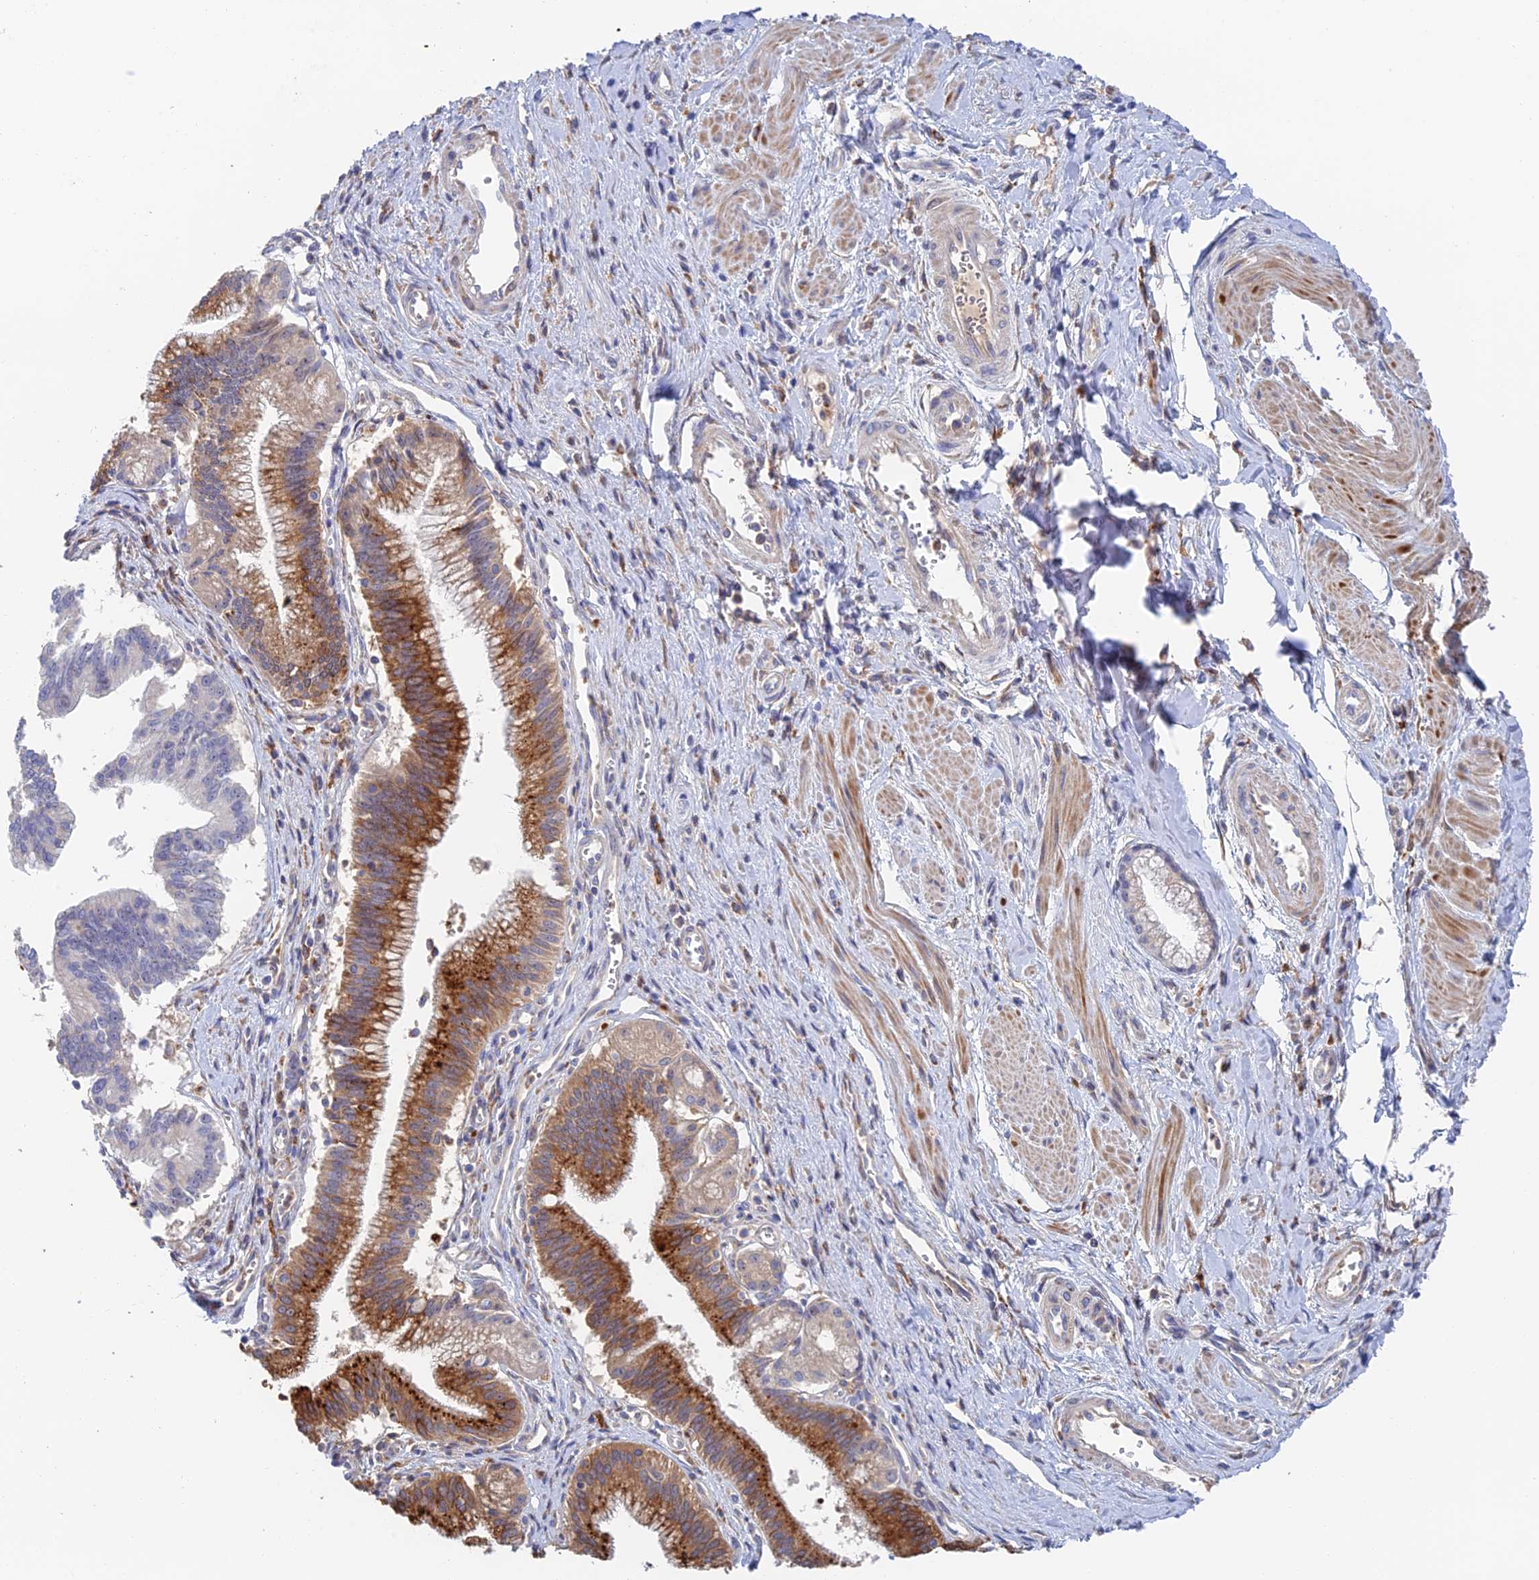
{"staining": {"intensity": "strong", "quantity": "25%-75%", "location": "cytoplasmic/membranous"}, "tissue": "pancreatic cancer", "cell_type": "Tumor cells", "image_type": "cancer", "snomed": [{"axis": "morphology", "description": "Adenocarcinoma, NOS"}, {"axis": "topography", "description": "Pancreas"}], "caption": "Immunohistochemistry (IHC) image of neoplastic tissue: pancreatic adenocarcinoma stained using IHC reveals high levels of strong protein expression localized specifically in the cytoplasmic/membranous of tumor cells, appearing as a cytoplasmic/membranous brown color.", "gene": "RPGRIP1L", "patient": {"sex": "male", "age": 78}}